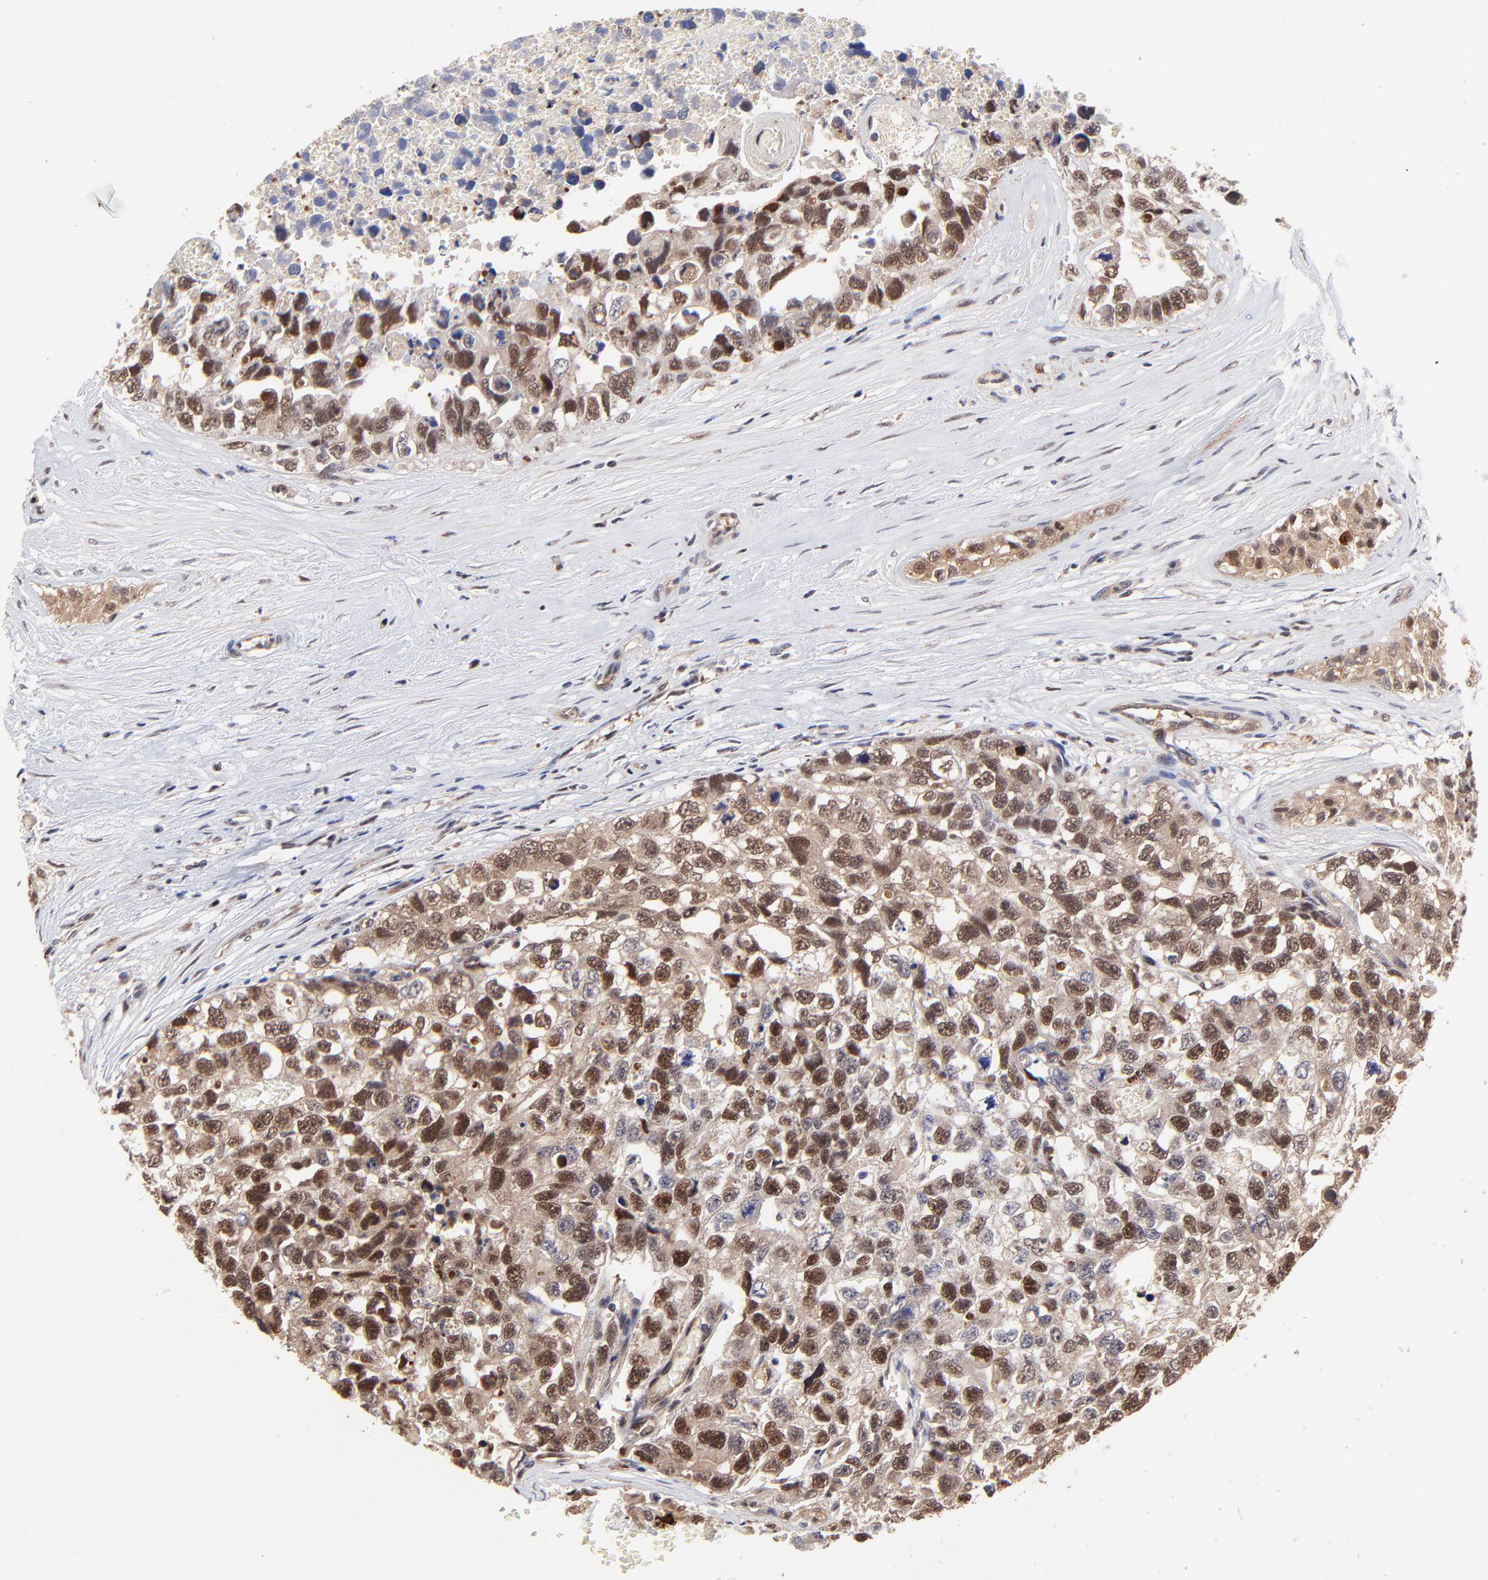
{"staining": {"intensity": "strong", "quantity": ">75%", "location": "cytoplasmic/membranous,nuclear"}, "tissue": "testis cancer", "cell_type": "Tumor cells", "image_type": "cancer", "snomed": [{"axis": "morphology", "description": "Carcinoma, Embryonal, NOS"}, {"axis": "topography", "description": "Testis"}], "caption": "Tumor cells demonstrate high levels of strong cytoplasmic/membranous and nuclear staining in about >75% of cells in testis cancer (embryonal carcinoma).", "gene": "PSMA6", "patient": {"sex": "male", "age": 31}}